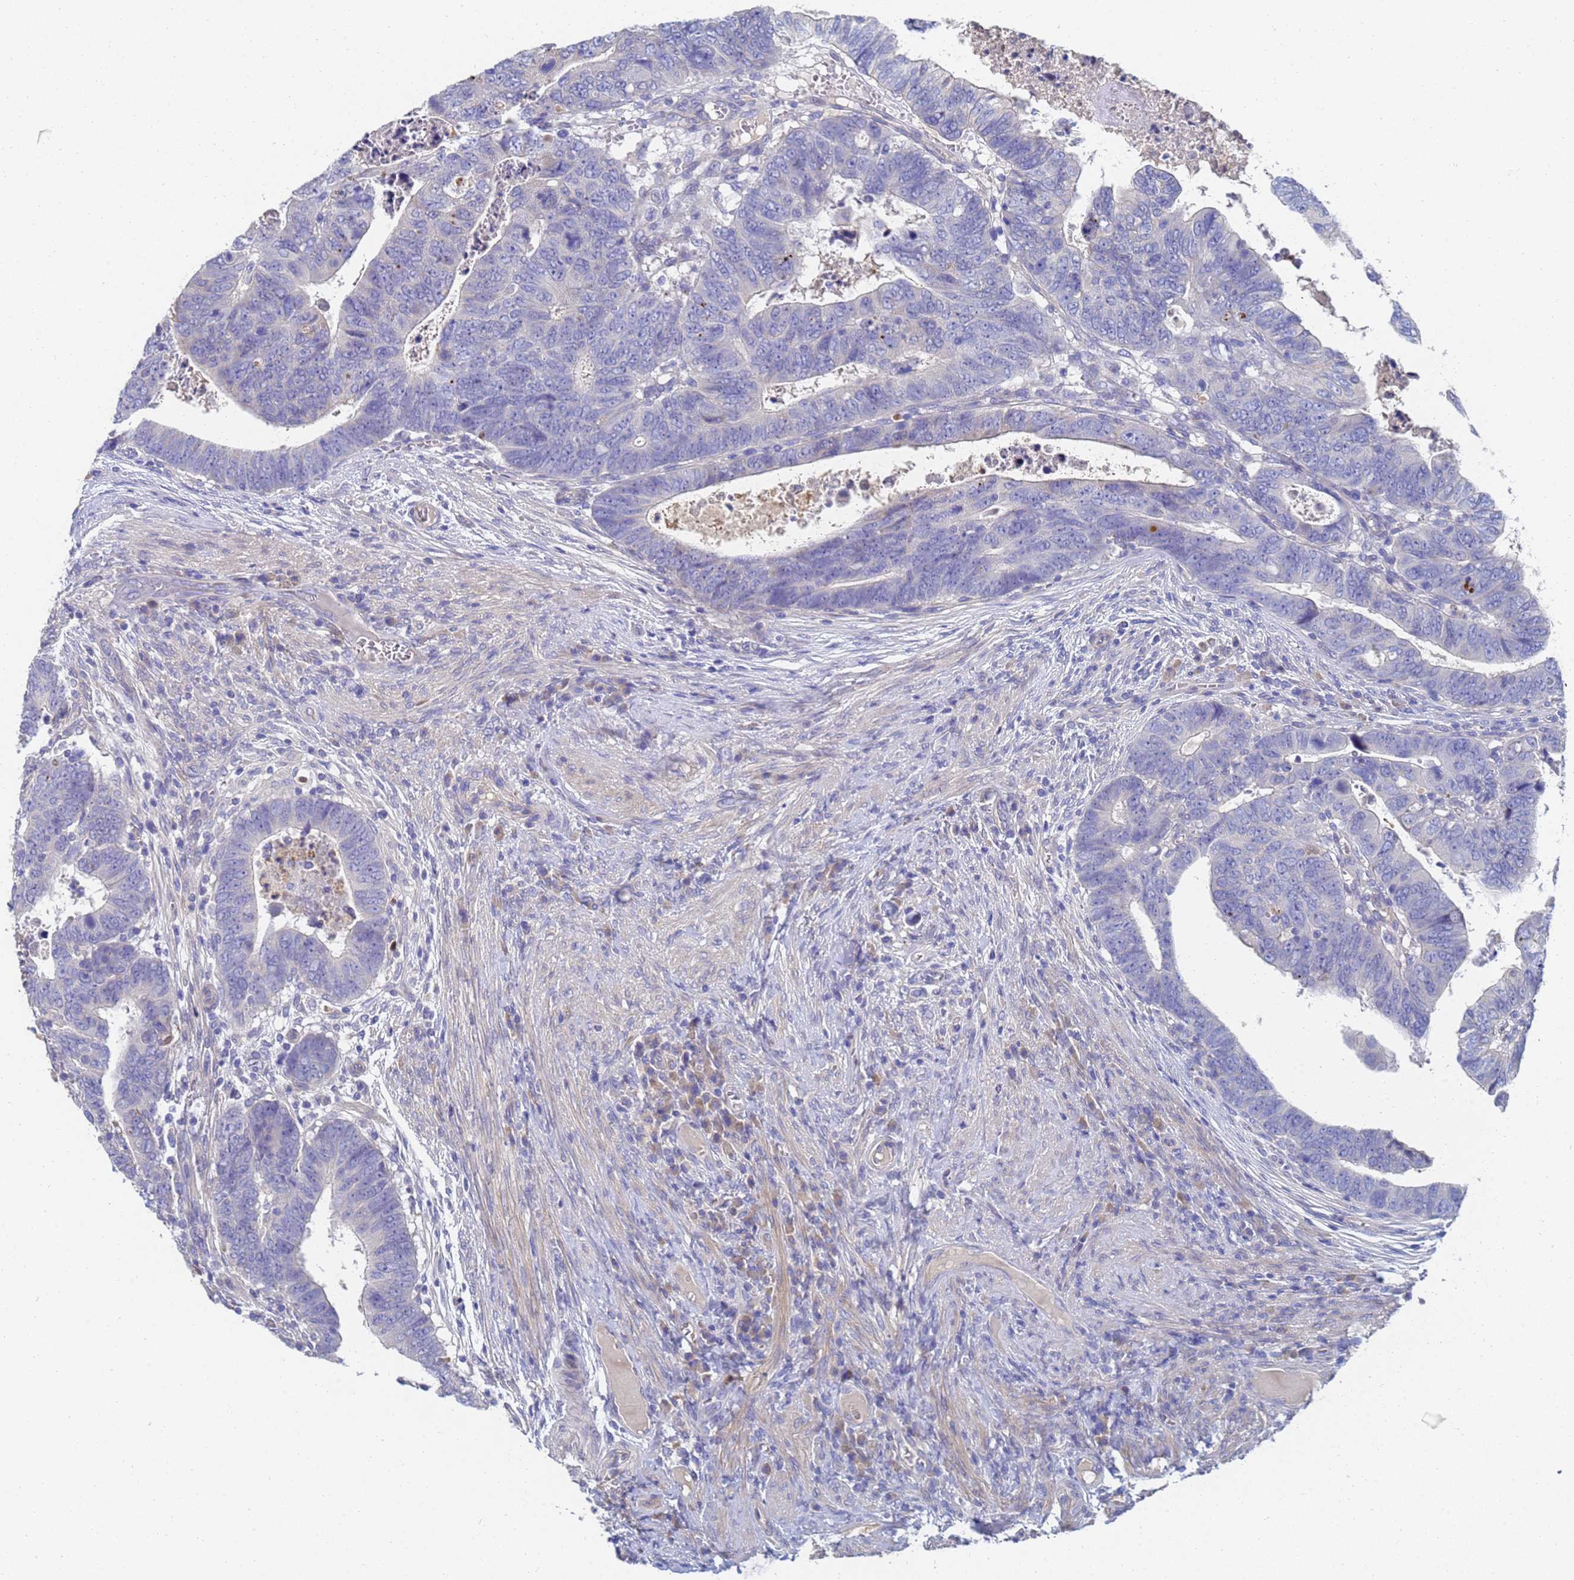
{"staining": {"intensity": "negative", "quantity": "none", "location": "none"}, "tissue": "colorectal cancer", "cell_type": "Tumor cells", "image_type": "cancer", "snomed": [{"axis": "morphology", "description": "Normal tissue, NOS"}, {"axis": "morphology", "description": "Adenocarcinoma, NOS"}, {"axis": "topography", "description": "Rectum"}], "caption": "Colorectal cancer (adenocarcinoma) stained for a protein using immunohistochemistry reveals no positivity tumor cells.", "gene": "LBX2", "patient": {"sex": "female", "age": 65}}